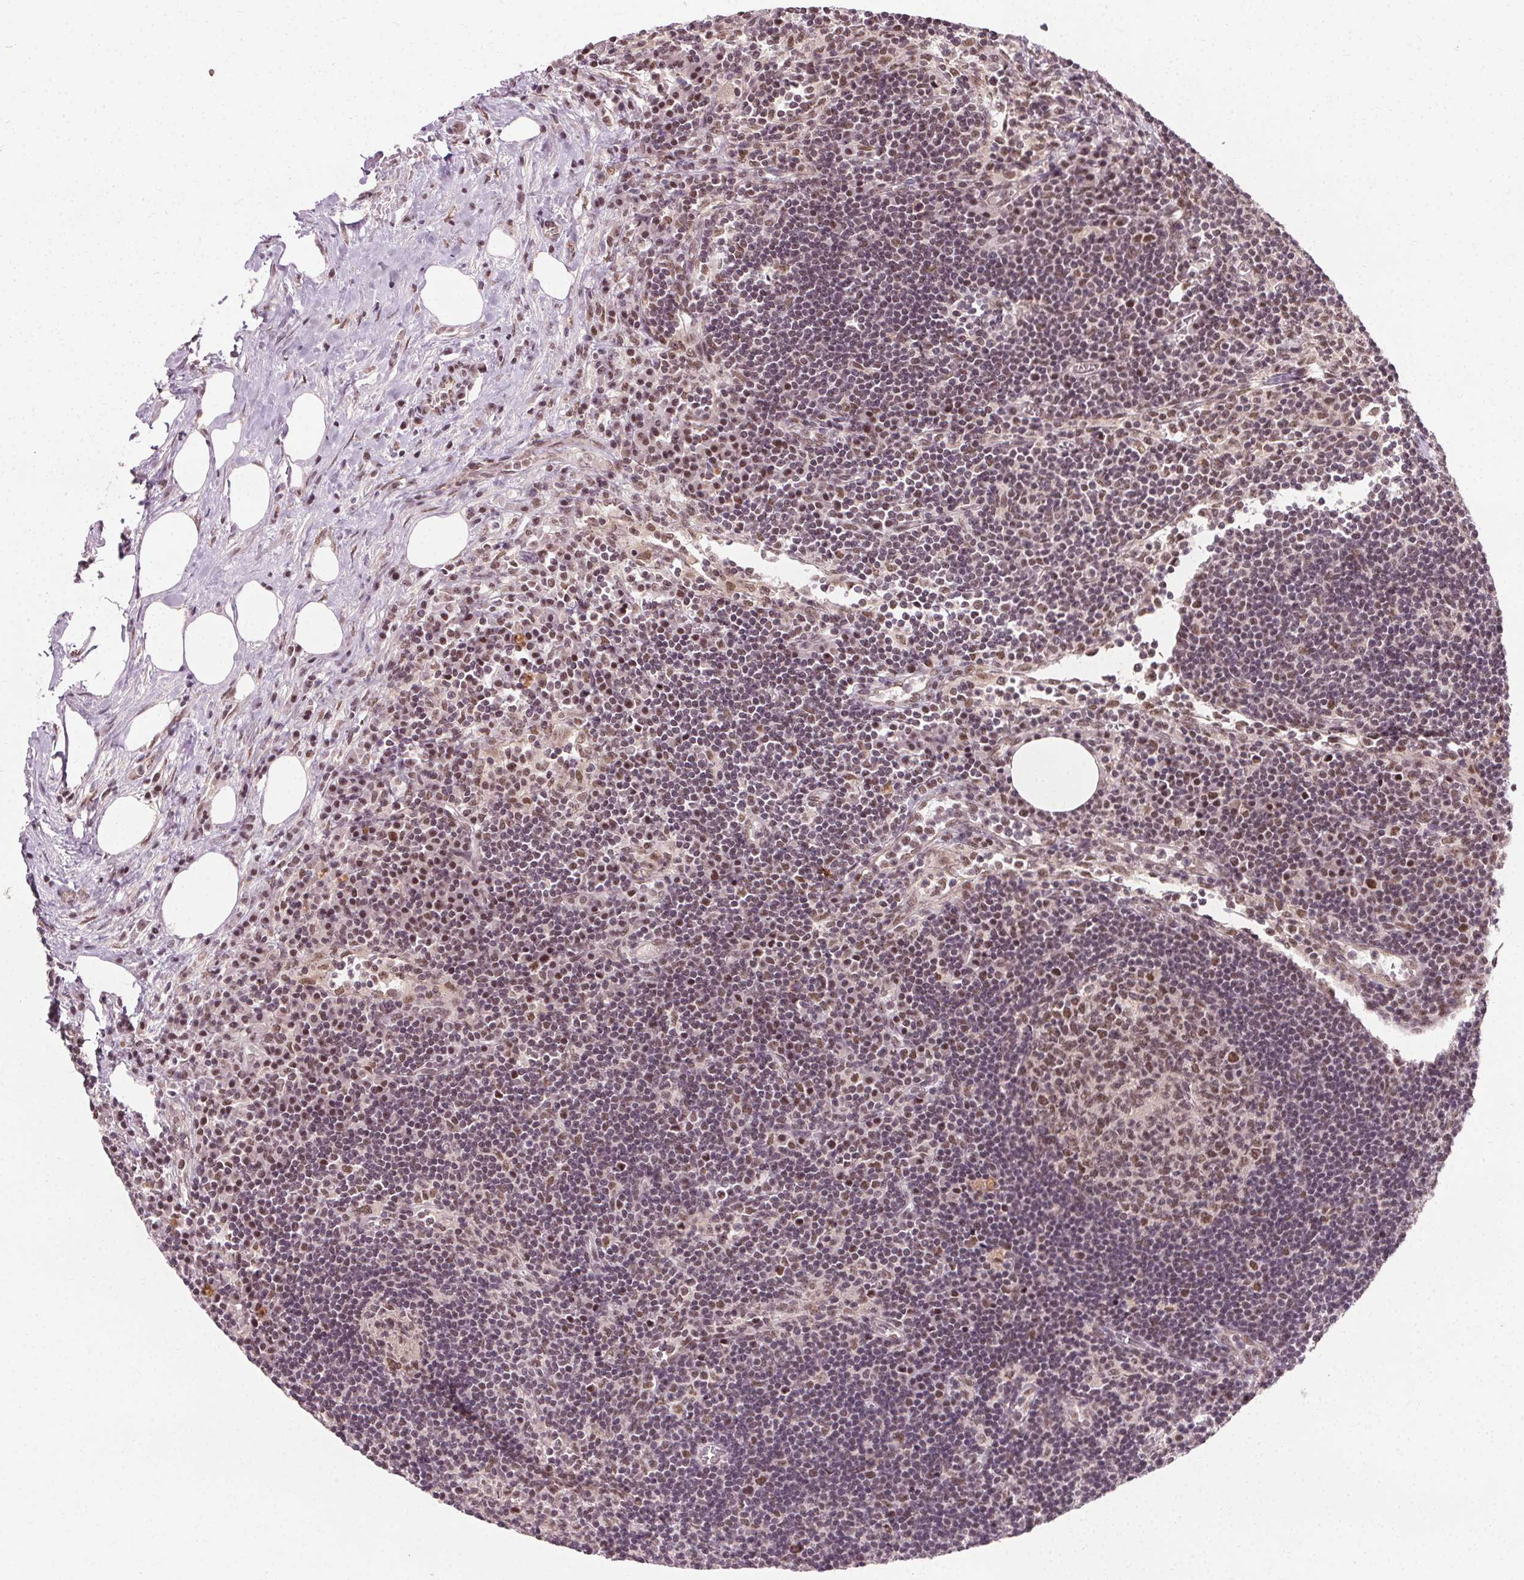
{"staining": {"intensity": "moderate", "quantity": ">75%", "location": "nuclear"}, "tissue": "lymph node", "cell_type": "Germinal center cells", "image_type": "normal", "snomed": [{"axis": "morphology", "description": "Normal tissue, NOS"}, {"axis": "topography", "description": "Lymph node"}], "caption": "Protein analysis of normal lymph node reveals moderate nuclear expression in approximately >75% of germinal center cells. The protein of interest is stained brown, and the nuclei are stained in blue (DAB (3,3'-diaminobenzidine) IHC with brightfield microscopy, high magnification).", "gene": "MED6", "patient": {"sex": "male", "age": 67}}